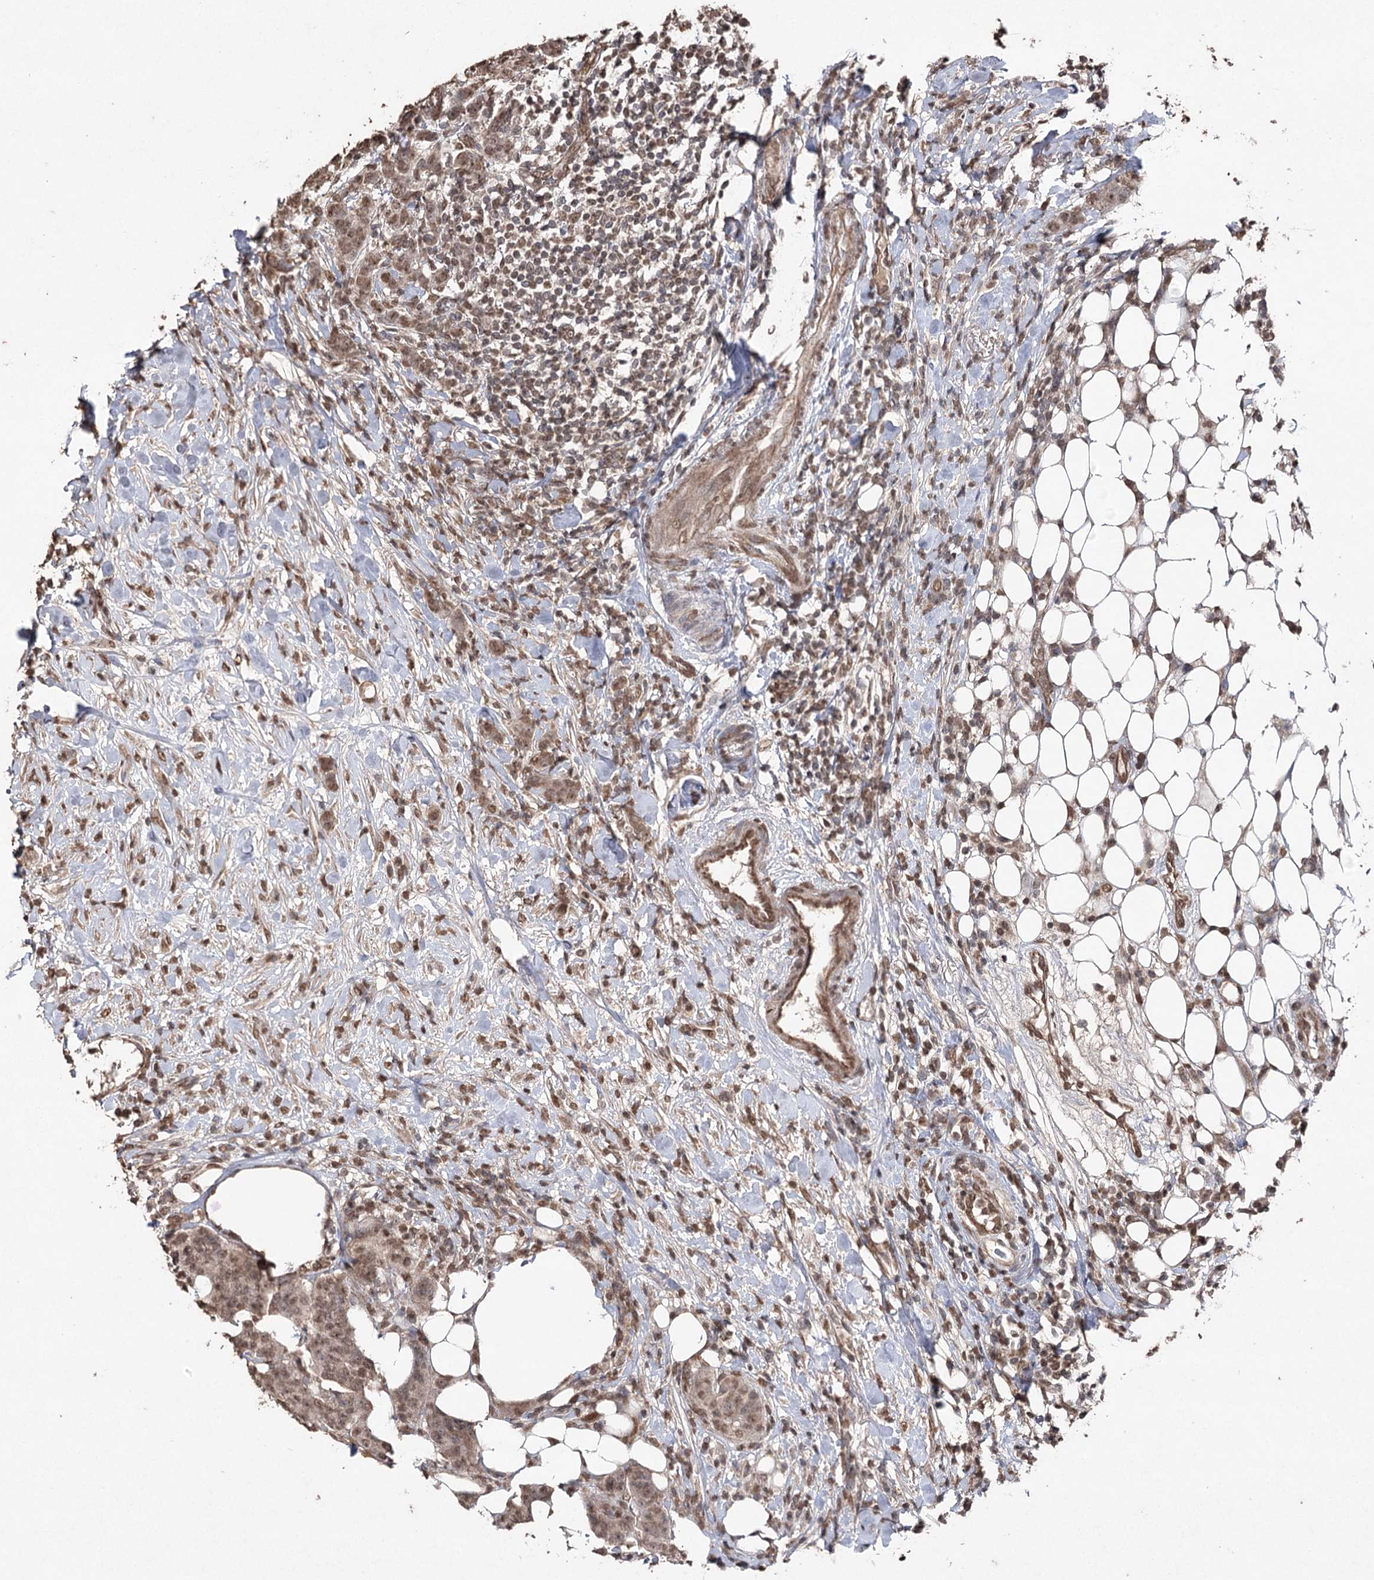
{"staining": {"intensity": "moderate", "quantity": ">75%", "location": "nuclear"}, "tissue": "breast cancer", "cell_type": "Tumor cells", "image_type": "cancer", "snomed": [{"axis": "morphology", "description": "Duct carcinoma"}, {"axis": "topography", "description": "Breast"}], "caption": "This is an image of immunohistochemistry staining of breast cancer (intraductal carcinoma), which shows moderate expression in the nuclear of tumor cells.", "gene": "ATG14", "patient": {"sex": "female", "age": 40}}